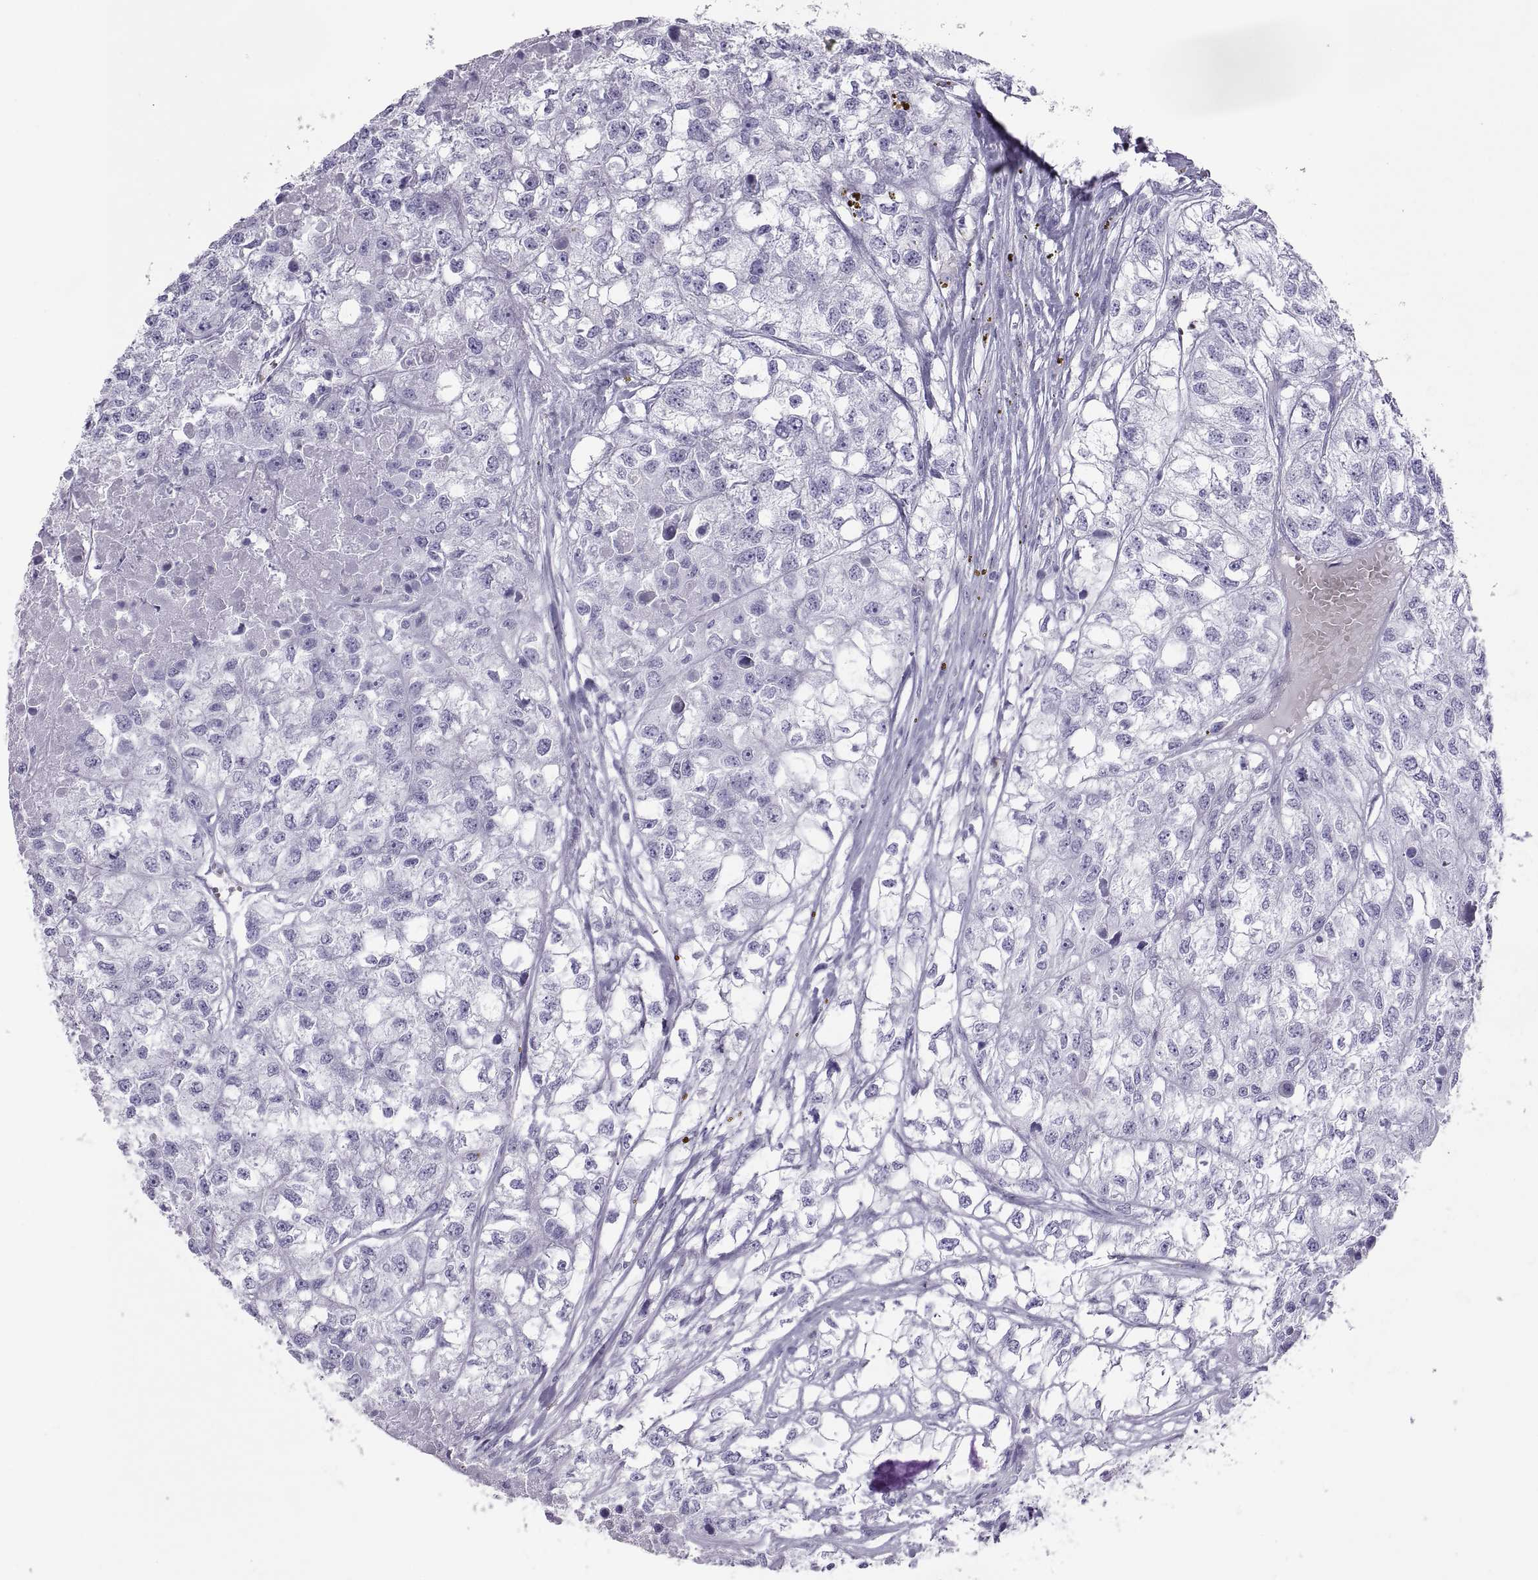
{"staining": {"intensity": "negative", "quantity": "none", "location": "none"}, "tissue": "renal cancer", "cell_type": "Tumor cells", "image_type": "cancer", "snomed": [{"axis": "morphology", "description": "Adenocarcinoma, NOS"}, {"axis": "topography", "description": "Kidney"}], "caption": "Micrograph shows no significant protein staining in tumor cells of adenocarcinoma (renal).", "gene": "SEMG1", "patient": {"sex": "male", "age": 56}}